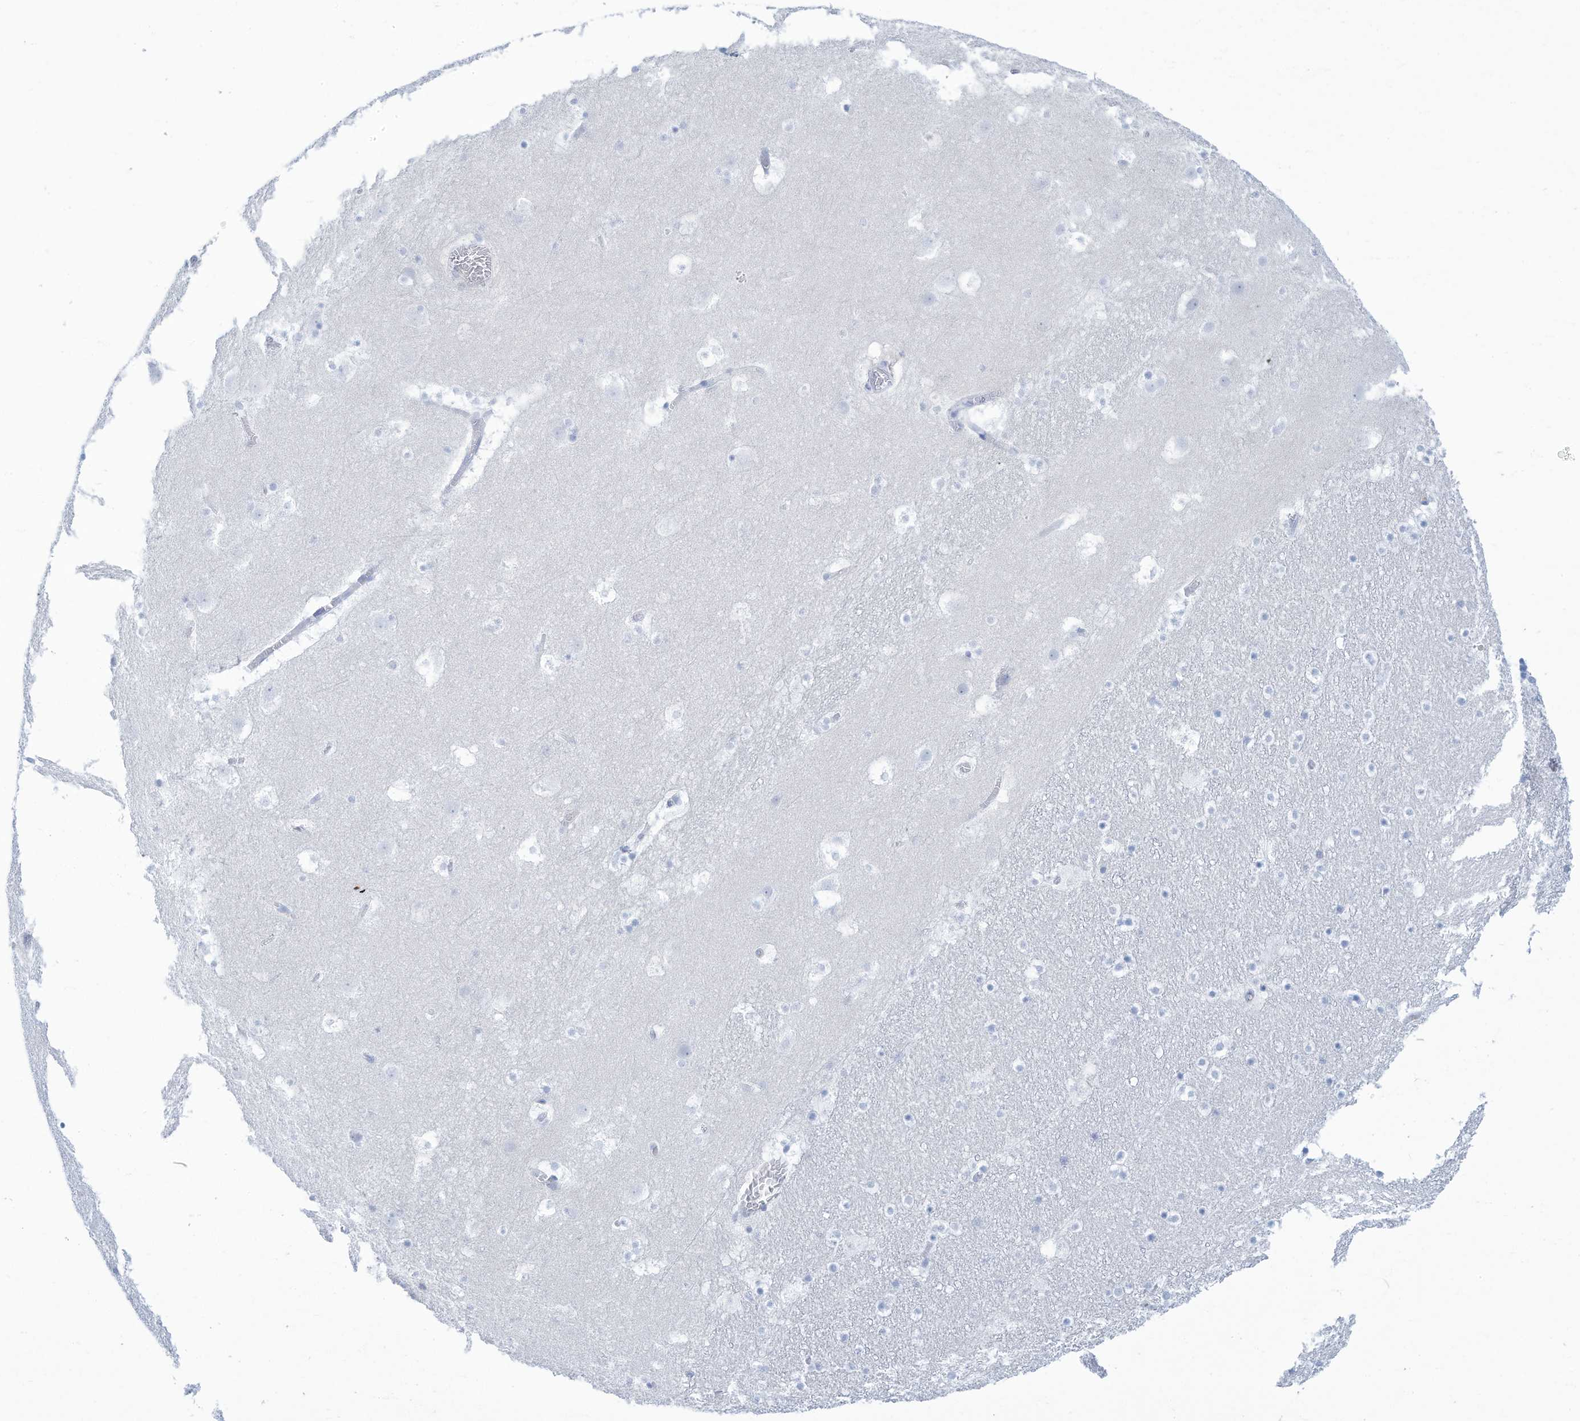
{"staining": {"intensity": "negative", "quantity": "none", "location": "none"}, "tissue": "caudate", "cell_type": "Glial cells", "image_type": "normal", "snomed": [{"axis": "morphology", "description": "Normal tissue, NOS"}, {"axis": "topography", "description": "Lateral ventricle wall"}], "caption": "IHC image of normal human caudate stained for a protein (brown), which shows no staining in glial cells. (Stains: DAB immunohistochemistry (IHC) with hematoxylin counter stain, Microscopy: brightfield microscopy at high magnification).", "gene": "HAS3", "patient": {"sex": "male", "age": 45}}